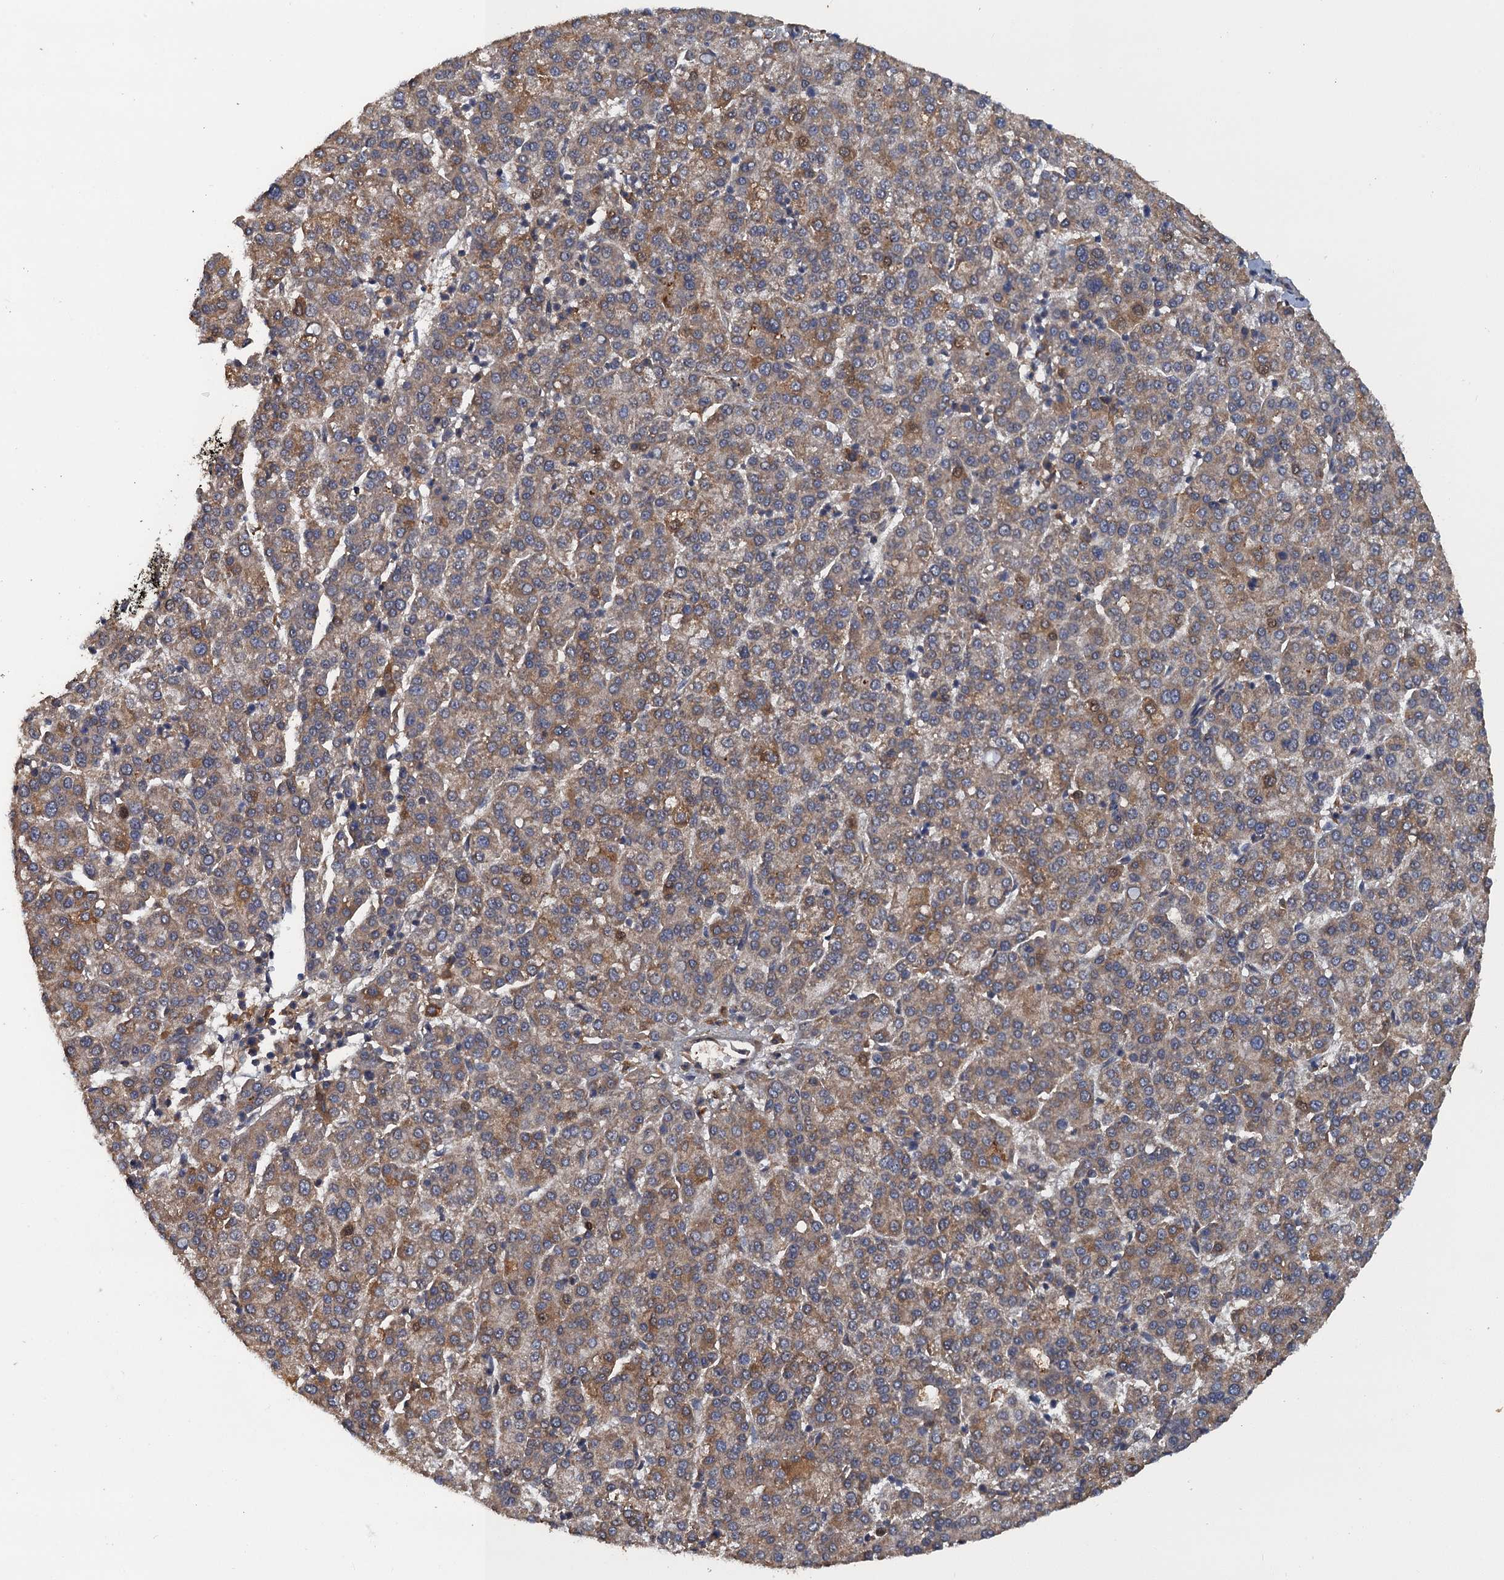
{"staining": {"intensity": "moderate", "quantity": "25%-75%", "location": "cytoplasmic/membranous"}, "tissue": "liver cancer", "cell_type": "Tumor cells", "image_type": "cancer", "snomed": [{"axis": "morphology", "description": "Carcinoma, Hepatocellular, NOS"}, {"axis": "topography", "description": "Liver"}], "caption": "Protein expression analysis of liver hepatocellular carcinoma exhibits moderate cytoplasmic/membranous staining in approximately 25%-75% of tumor cells.", "gene": "HAPLN3", "patient": {"sex": "female", "age": 58}}